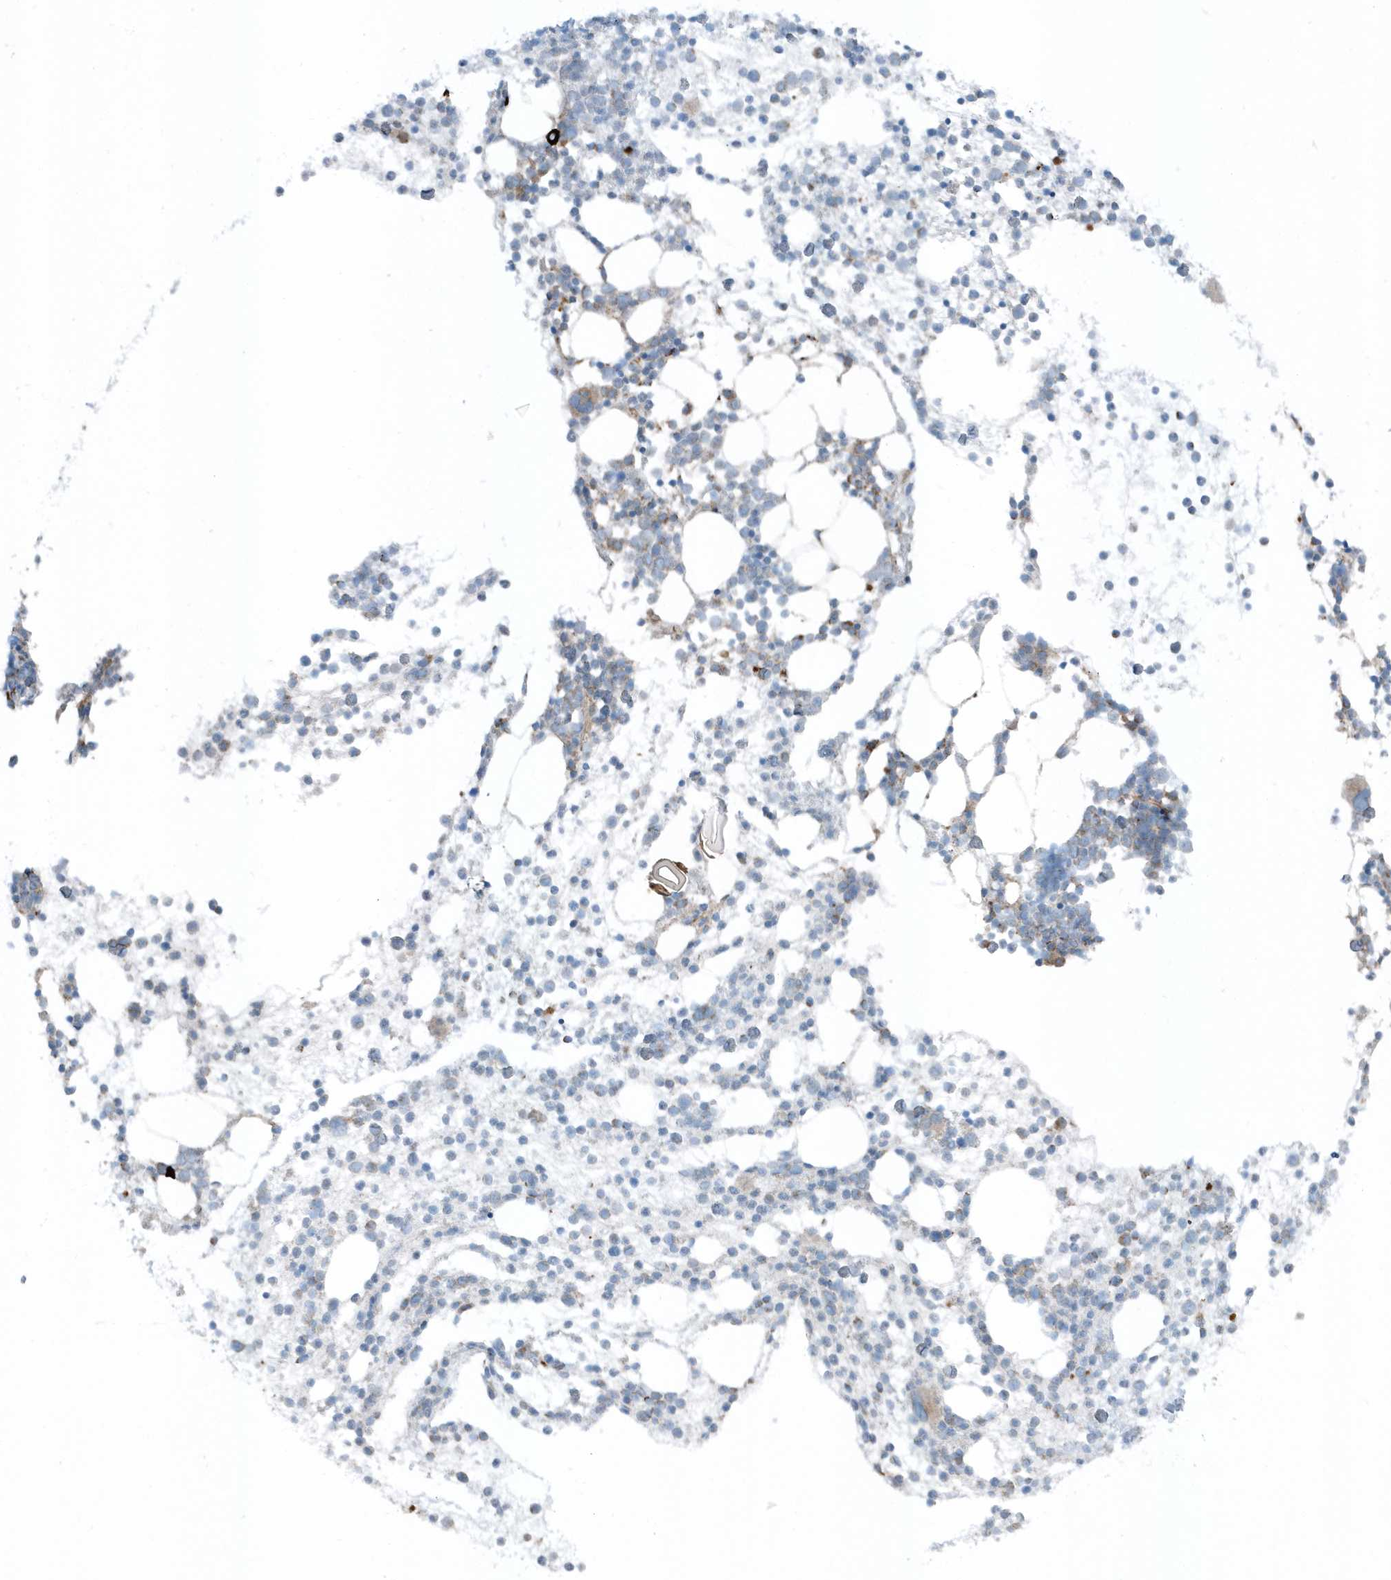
{"staining": {"intensity": "weak", "quantity": "<25%", "location": "cytoplasmic/membranous"}, "tissue": "bone marrow", "cell_type": "Hematopoietic cells", "image_type": "normal", "snomed": [{"axis": "morphology", "description": "Normal tissue, NOS"}, {"axis": "topography", "description": "Bone marrow"}], "caption": "This histopathology image is of benign bone marrow stained with IHC to label a protein in brown with the nuclei are counter-stained blue. There is no expression in hematopoietic cells.", "gene": "SLC38A2", "patient": {"sex": "male", "age": 54}}